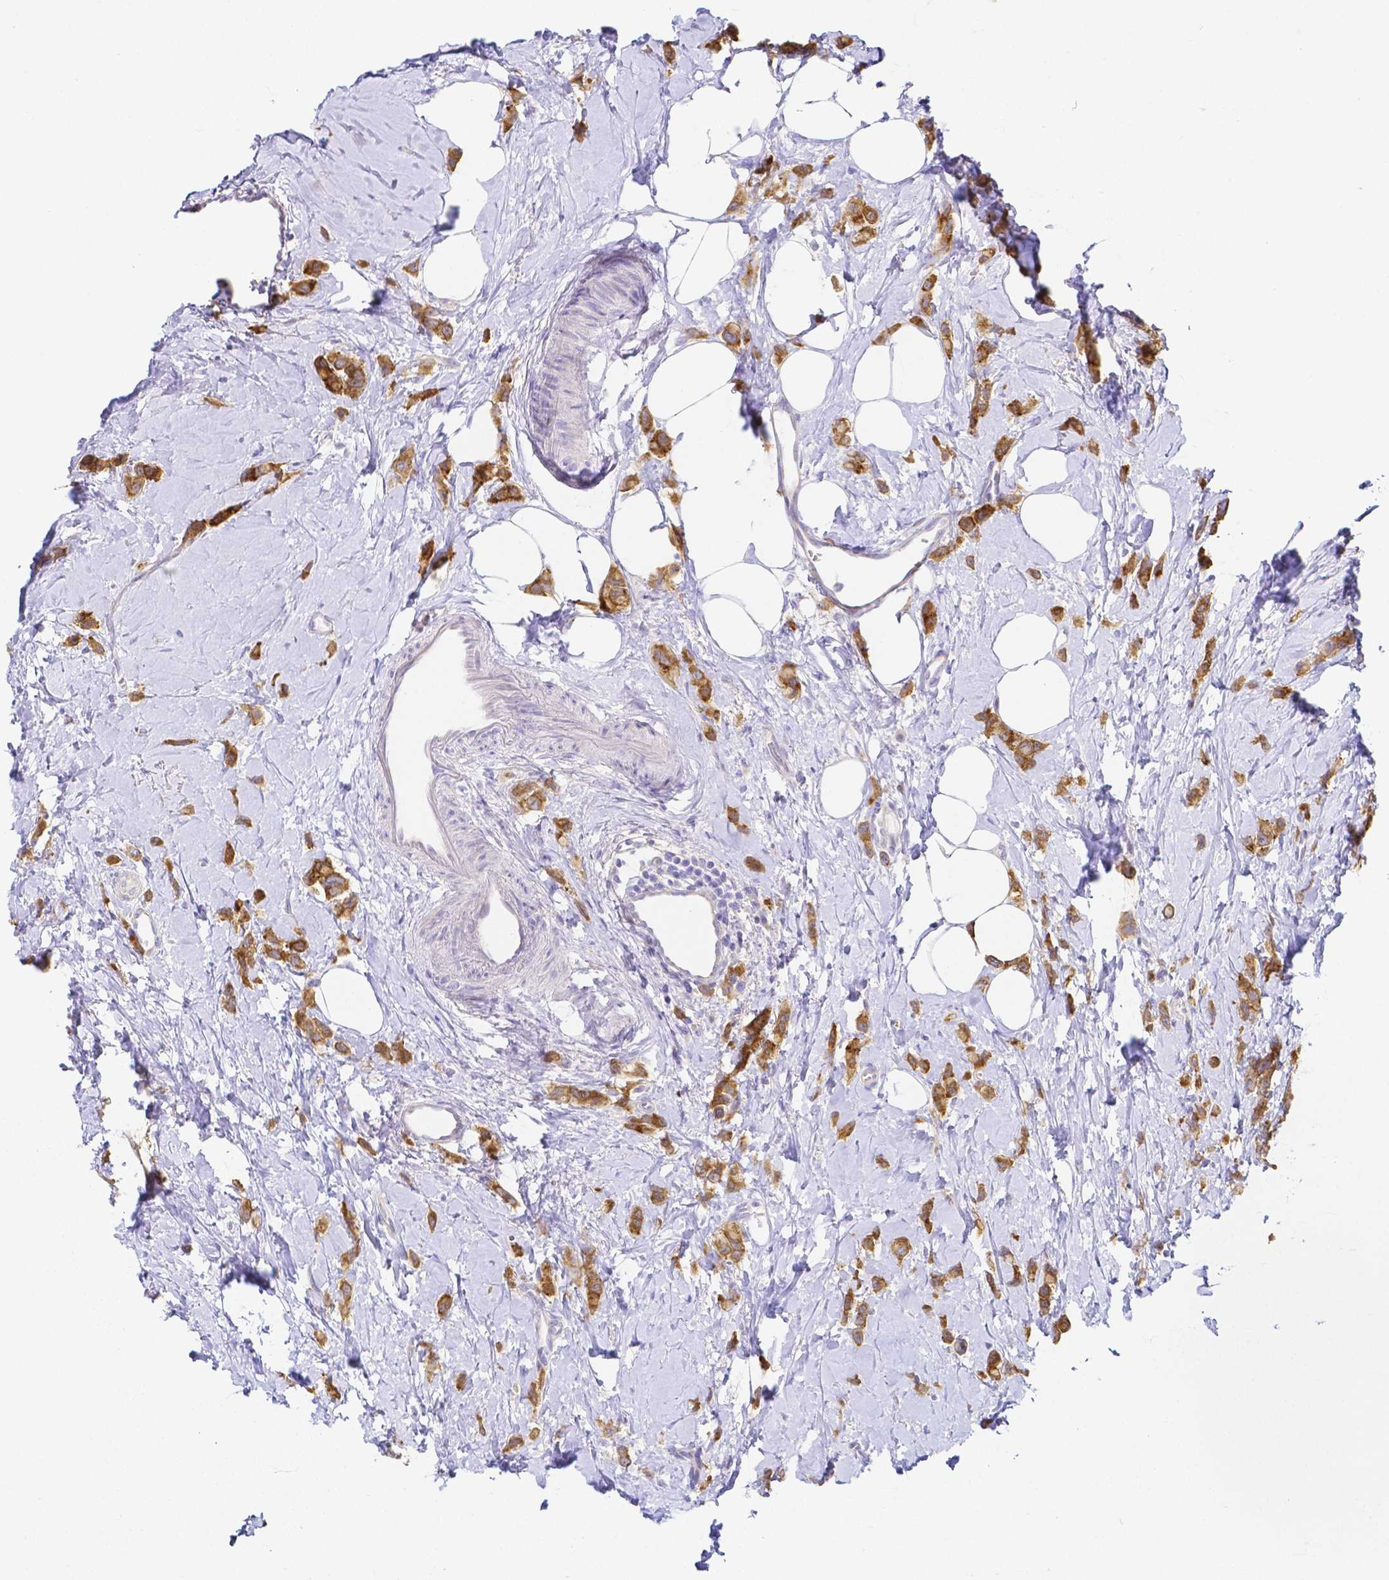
{"staining": {"intensity": "moderate", "quantity": ">75%", "location": "cytoplasmic/membranous"}, "tissue": "breast cancer", "cell_type": "Tumor cells", "image_type": "cancer", "snomed": [{"axis": "morphology", "description": "Lobular carcinoma"}, {"axis": "topography", "description": "Breast"}], "caption": "Immunohistochemistry image of lobular carcinoma (breast) stained for a protein (brown), which displays medium levels of moderate cytoplasmic/membranous positivity in about >75% of tumor cells.", "gene": "PKP3", "patient": {"sex": "female", "age": 66}}